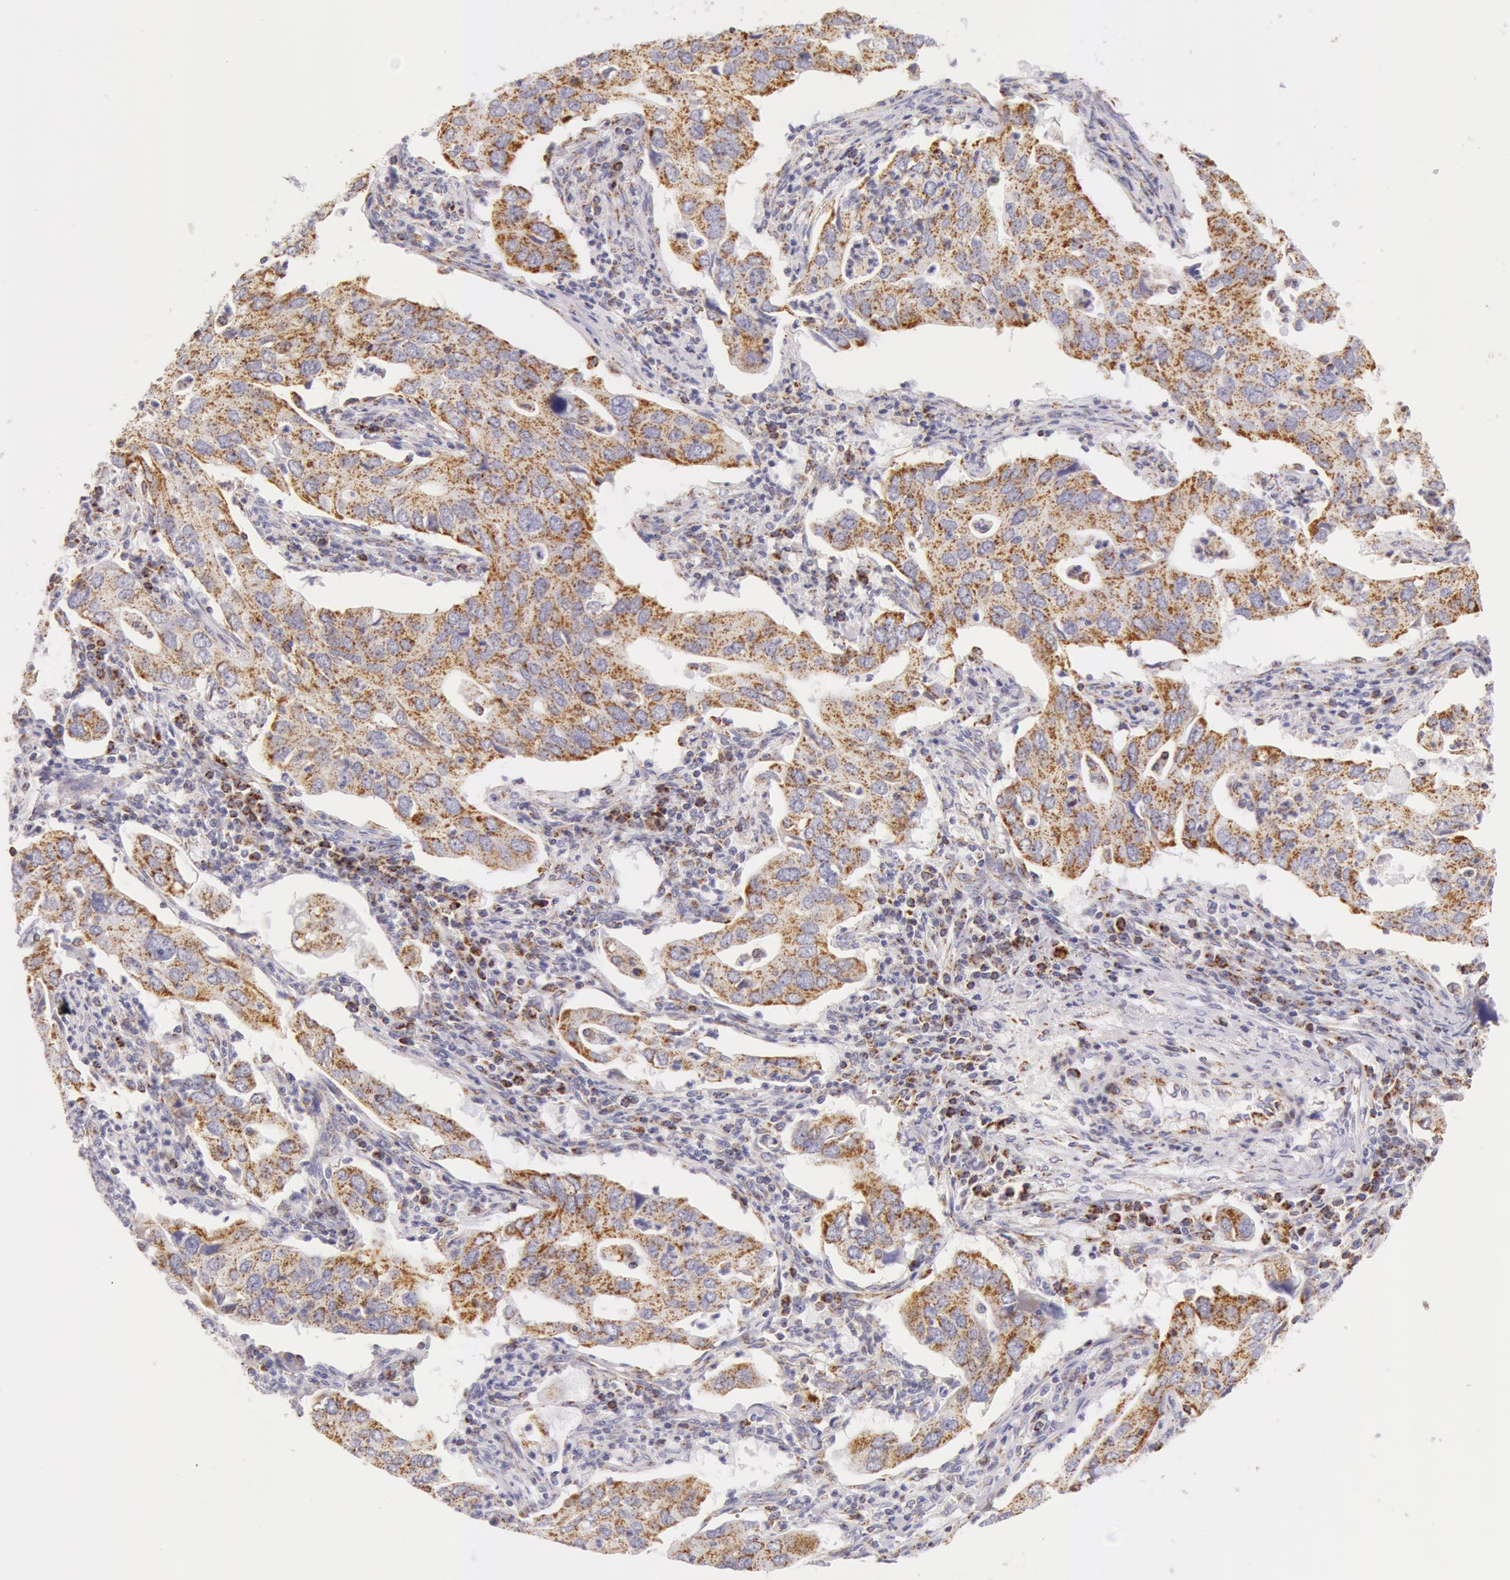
{"staining": {"intensity": "moderate", "quantity": ">75%", "location": "cytoplasmic/membranous"}, "tissue": "lung cancer", "cell_type": "Tumor cells", "image_type": "cancer", "snomed": [{"axis": "morphology", "description": "Adenocarcinoma, NOS"}, {"axis": "topography", "description": "Lung"}], "caption": "This histopathology image reveals lung cancer stained with immunohistochemistry (IHC) to label a protein in brown. The cytoplasmic/membranous of tumor cells show moderate positivity for the protein. Nuclei are counter-stained blue.", "gene": "ATP5F1B", "patient": {"sex": "male", "age": 48}}